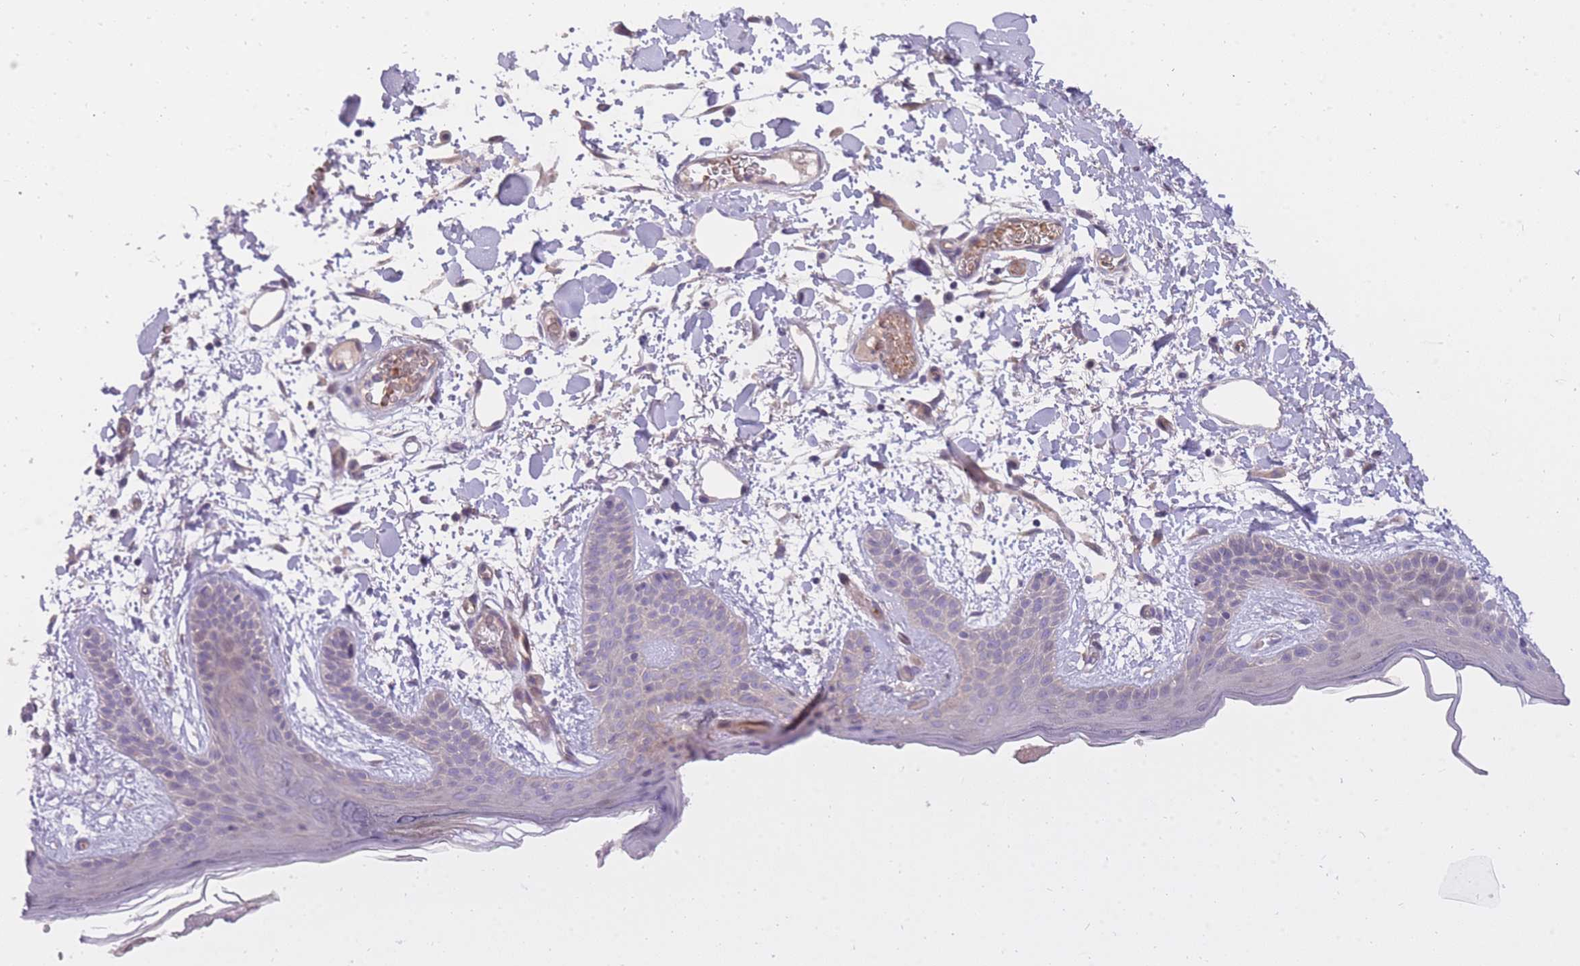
{"staining": {"intensity": "negative", "quantity": "none", "location": "none"}, "tissue": "skin", "cell_type": "Fibroblasts", "image_type": "normal", "snomed": [{"axis": "morphology", "description": "Normal tissue, NOS"}, {"axis": "topography", "description": "Skin"}], "caption": "Immunohistochemistry image of benign skin: skin stained with DAB (3,3'-diaminobenzidine) exhibits no significant protein staining in fibroblasts. Nuclei are stained in blue.", "gene": "CRYGN", "patient": {"sex": "male", "age": 79}}